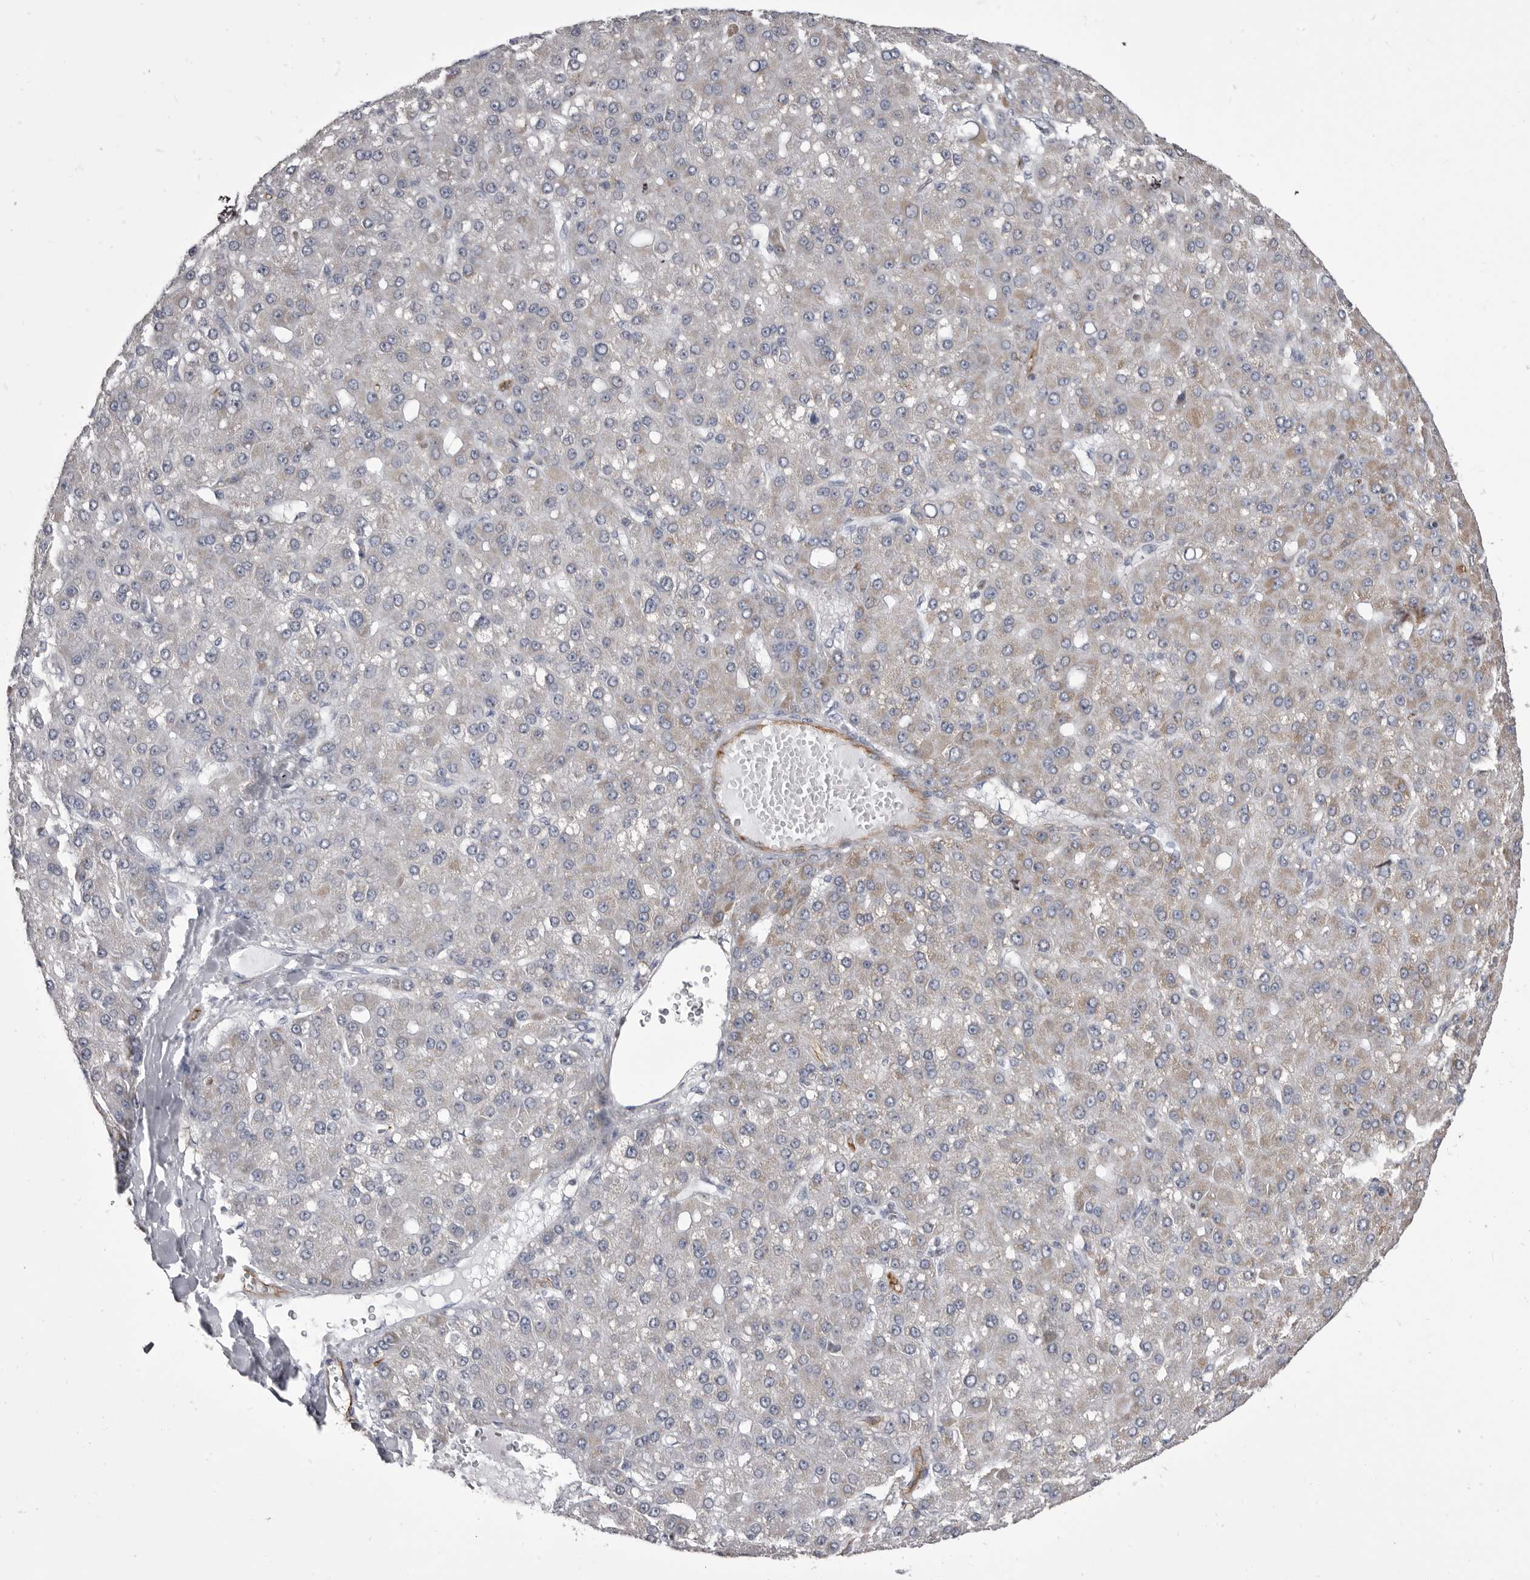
{"staining": {"intensity": "weak", "quantity": "<25%", "location": "cytoplasmic/membranous"}, "tissue": "liver cancer", "cell_type": "Tumor cells", "image_type": "cancer", "snomed": [{"axis": "morphology", "description": "Carcinoma, Hepatocellular, NOS"}, {"axis": "topography", "description": "Liver"}], "caption": "DAB immunohistochemical staining of liver cancer demonstrates no significant expression in tumor cells.", "gene": "OPLAH", "patient": {"sex": "male", "age": 67}}